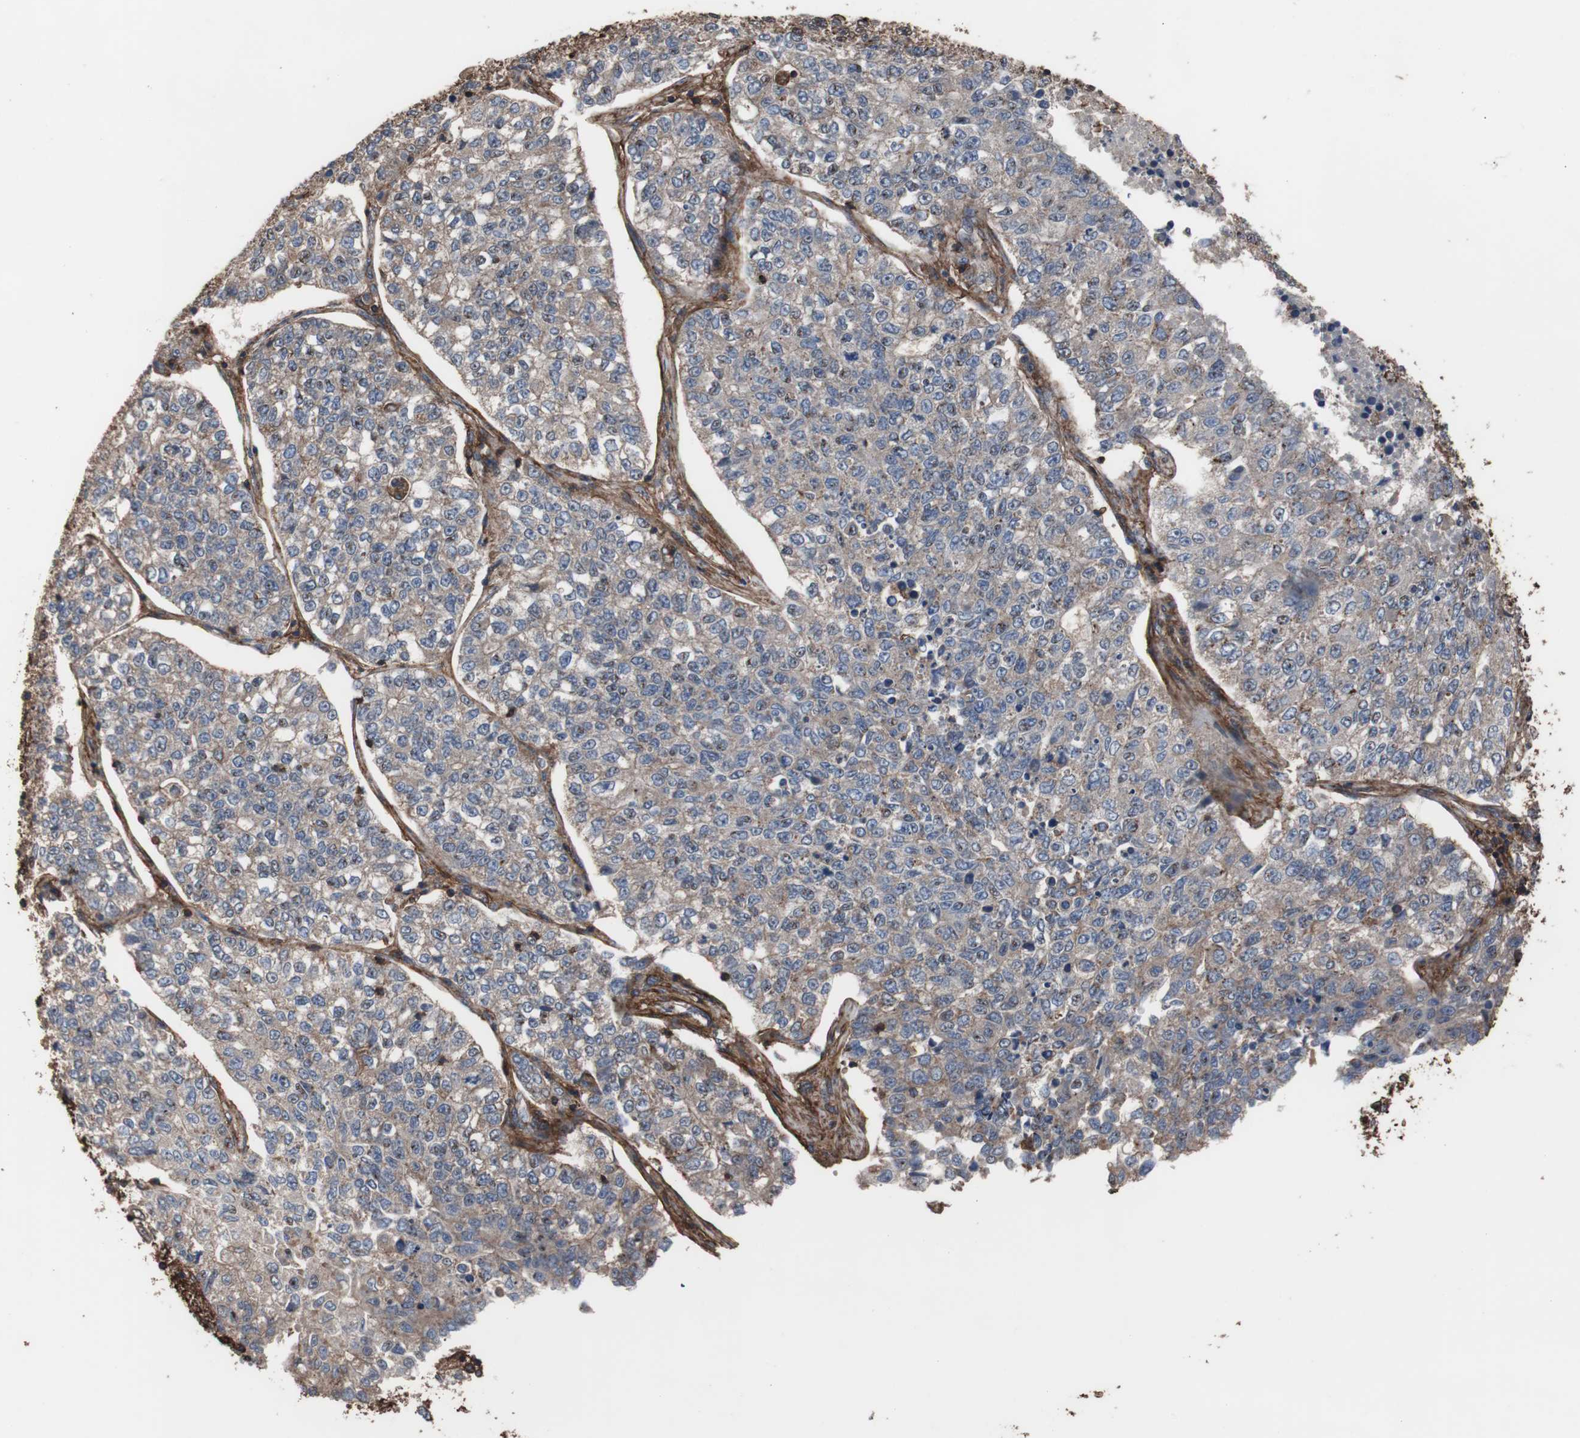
{"staining": {"intensity": "weak", "quantity": ">75%", "location": "cytoplasmic/membranous"}, "tissue": "lung cancer", "cell_type": "Tumor cells", "image_type": "cancer", "snomed": [{"axis": "morphology", "description": "Adenocarcinoma, NOS"}, {"axis": "topography", "description": "Lung"}], "caption": "Immunohistochemical staining of adenocarcinoma (lung) displays low levels of weak cytoplasmic/membranous staining in about >75% of tumor cells.", "gene": "COL6A2", "patient": {"sex": "male", "age": 49}}